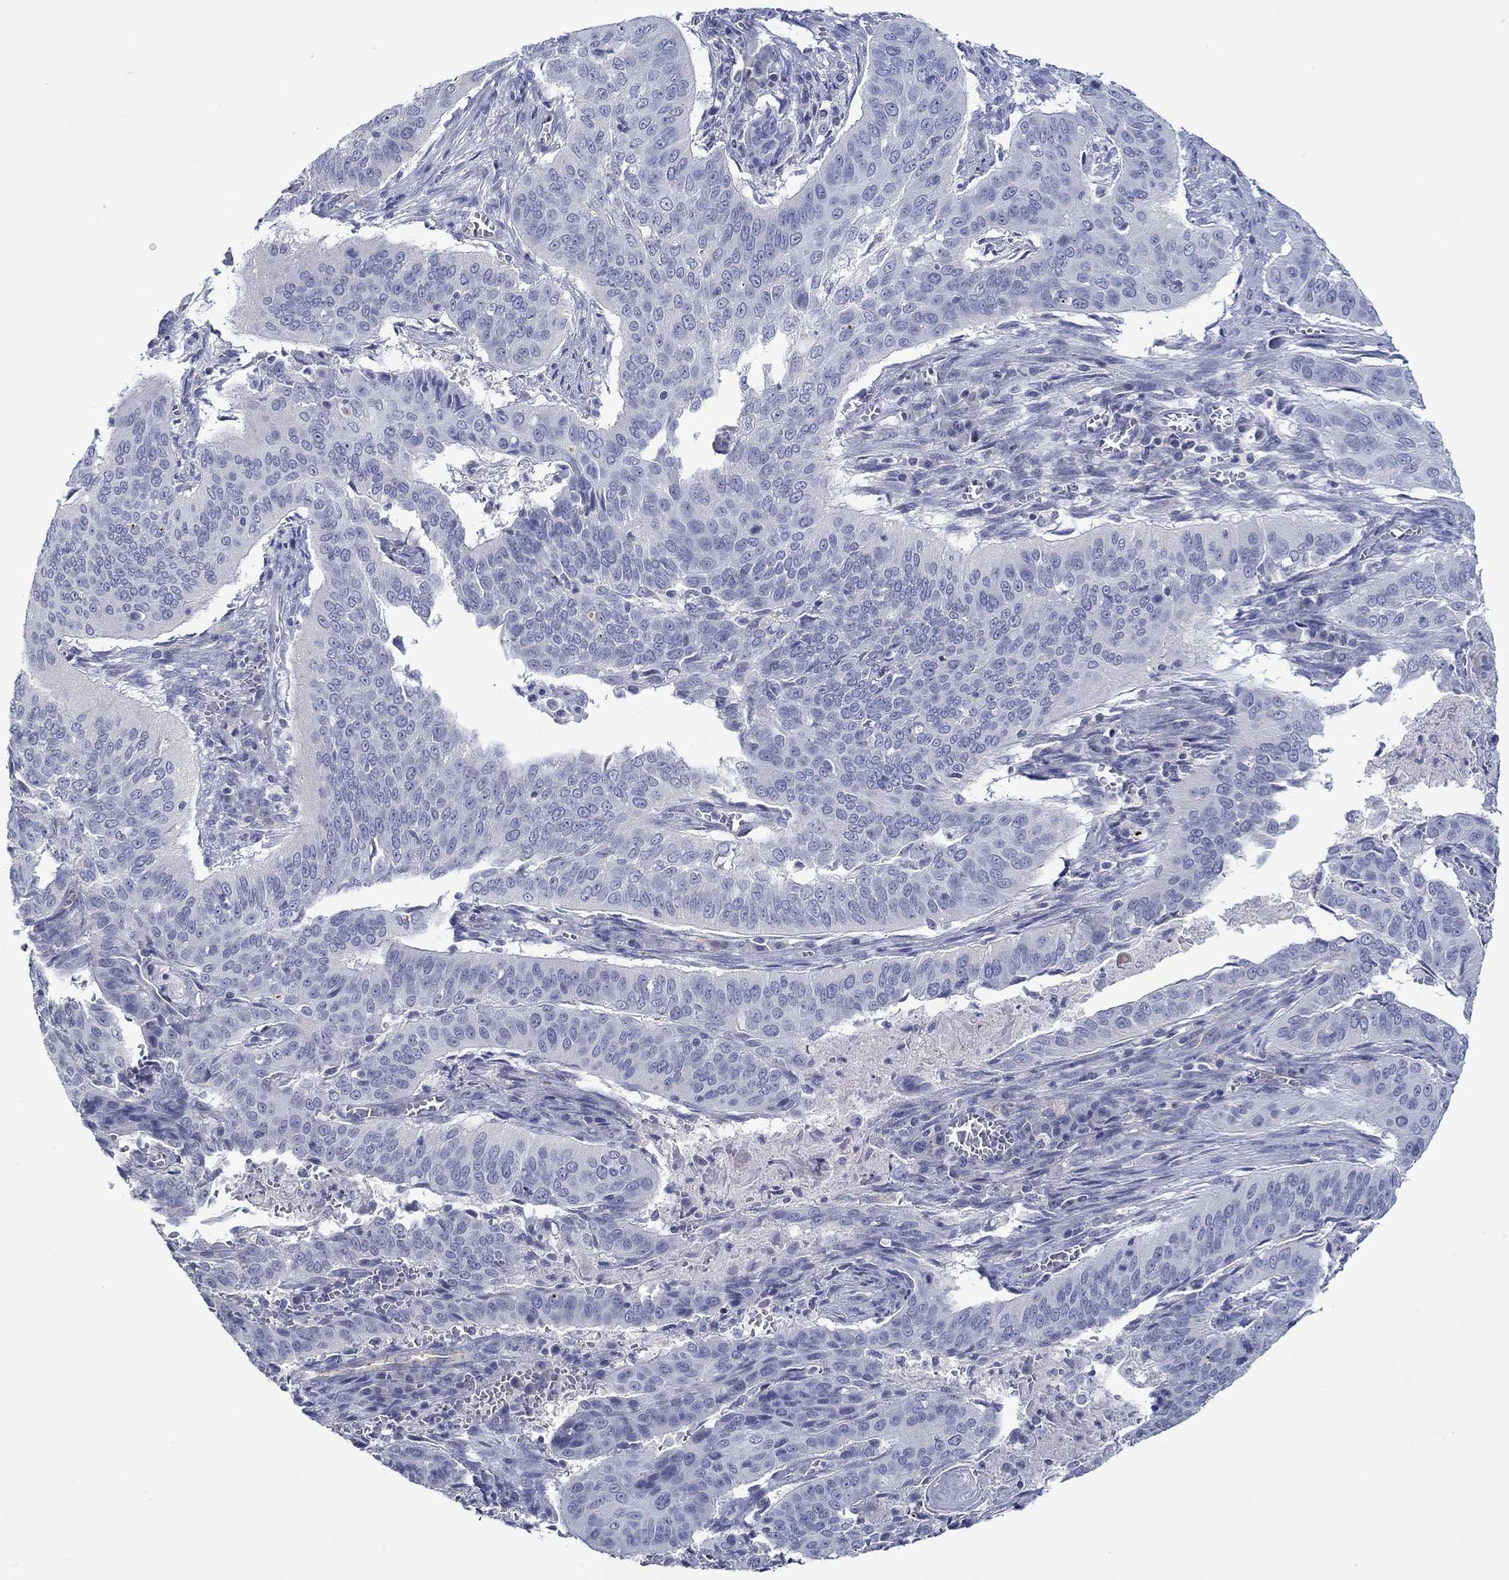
{"staining": {"intensity": "negative", "quantity": "none", "location": "none"}, "tissue": "cervical cancer", "cell_type": "Tumor cells", "image_type": "cancer", "snomed": [{"axis": "morphology", "description": "Squamous cell carcinoma, NOS"}, {"axis": "topography", "description": "Cervix"}], "caption": "Micrograph shows no significant protein positivity in tumor cells of cervical cancer.", "gene": "GJA5", "patient": {"sex": "female", "age": 39}}